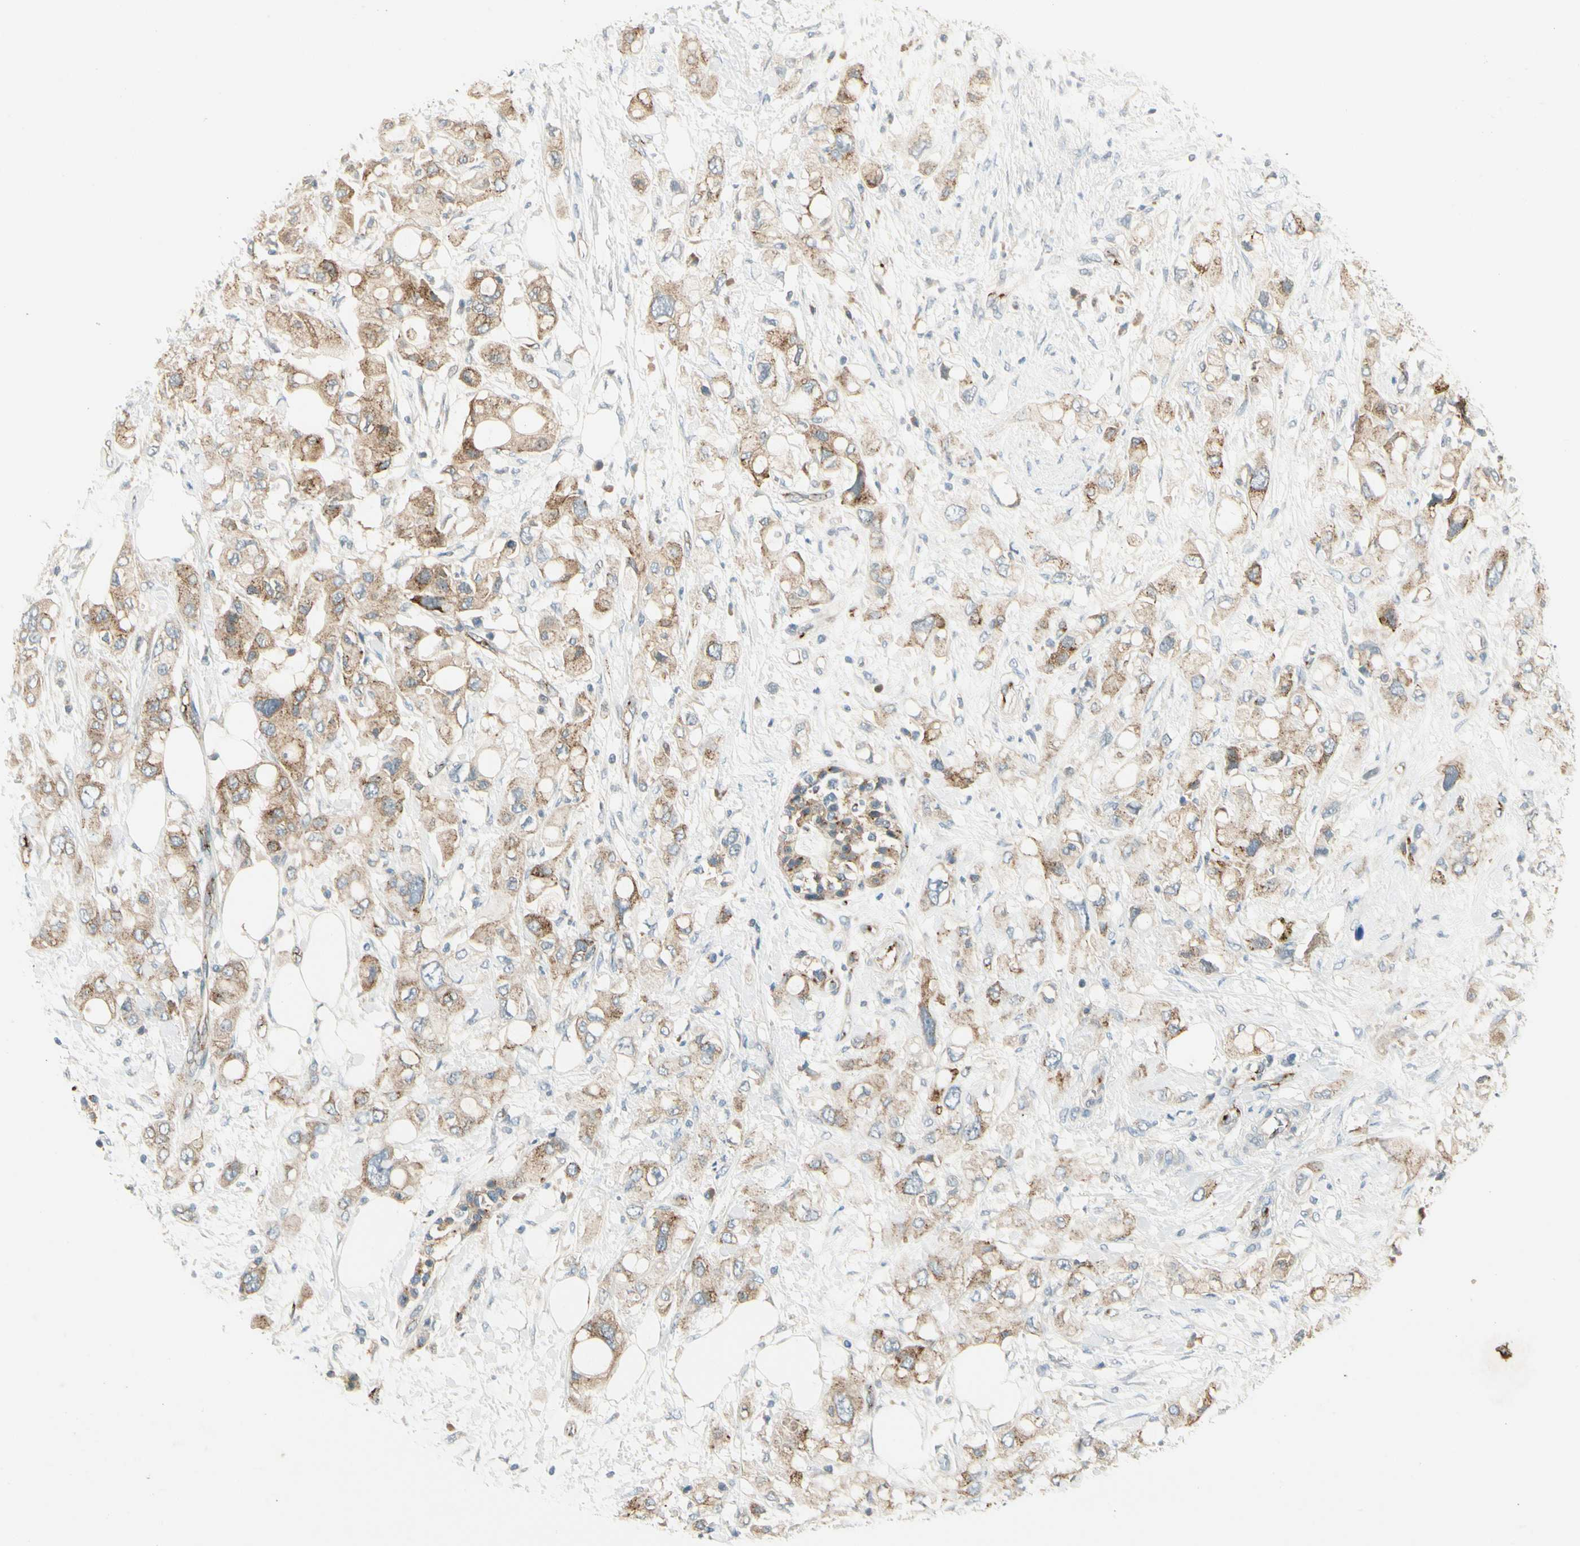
{"staining": {"intensity": "moderate", "quantity": ">75%", "location": "cytoplasmic/membranous"}, "tissue": "pancreatic cancer", "cell_type": "Tumor cells", "image_type": "cancer", "snomed": [{"axis": "morphology", "description": "Adenocarcinoma, NOS"}, {"axis": "topography", "description": "Pancreas"}], "caption": "This is an image of immunohistochemistry (IHC) staining of pancreatic cancer, which shows moderate staining in the cytoplasmic/membranous of tumor cells.", "gene": "MANSC1", "patient": {"sex": "female", "age": 56}}